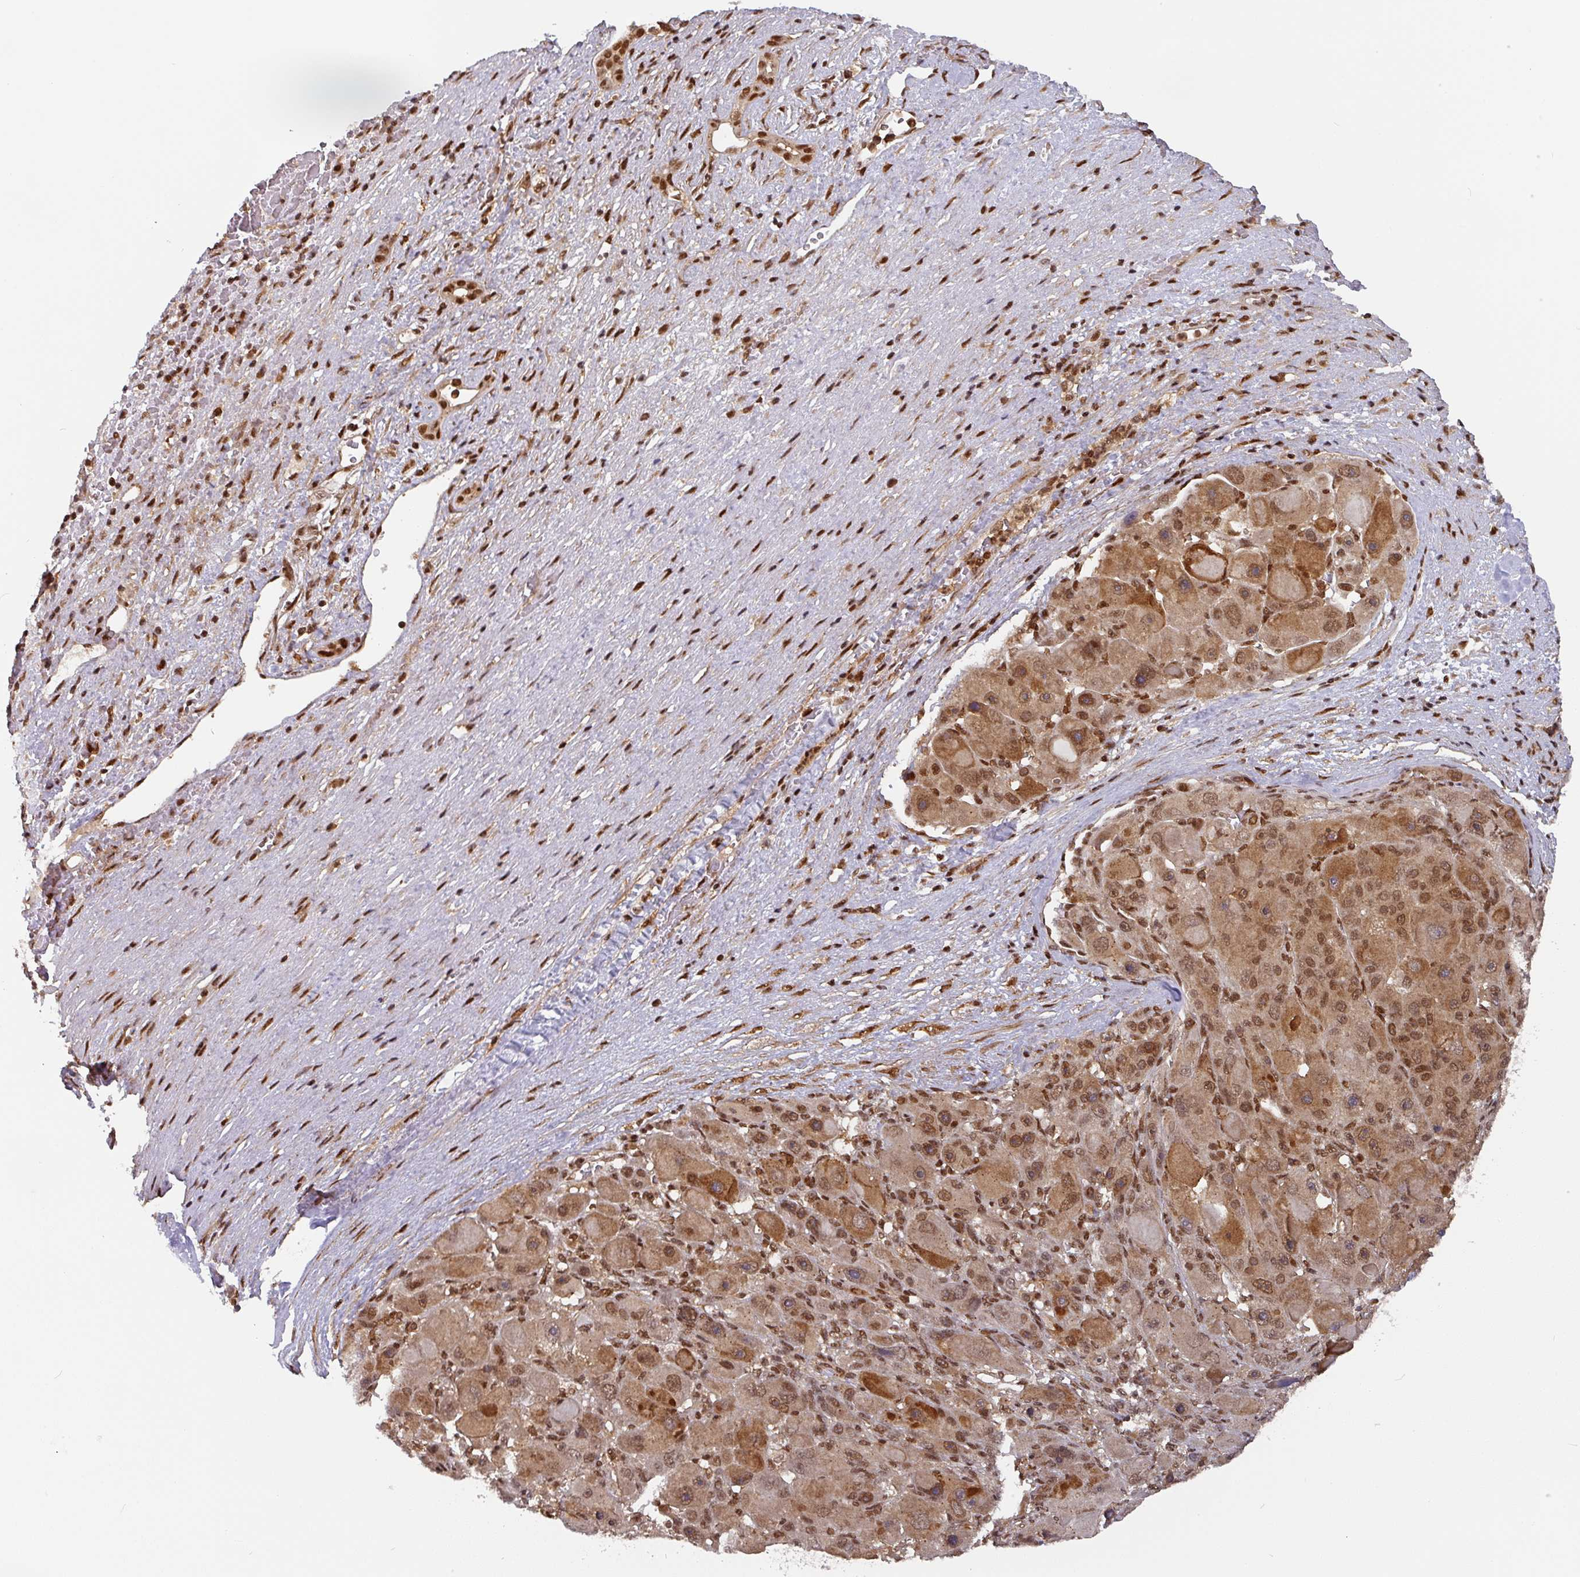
{"staining": {"intensity": "moderate", "quantity": ">75%", "location": "cytoplasmic/membranous,nuclear"}, "tissue": "liver cancer", "cell_type": "Tumor cells", "image_type": "cancer", "snomed": [{"axis": "morphology", "description": "Carcinoma, Hepatocellular, NOS"}, {"axis": "topography", "description": "Liver"}], "caption": "Hepatocellular carcinoma (liver) tissue reveals moderate cytoplasmic/membranous and nuclear staining in approximately >75% of tumor cells, visualized by immunohistochemistry.", "gene": "DIDO1", "patient": {"sex": "male", "age": 76}}